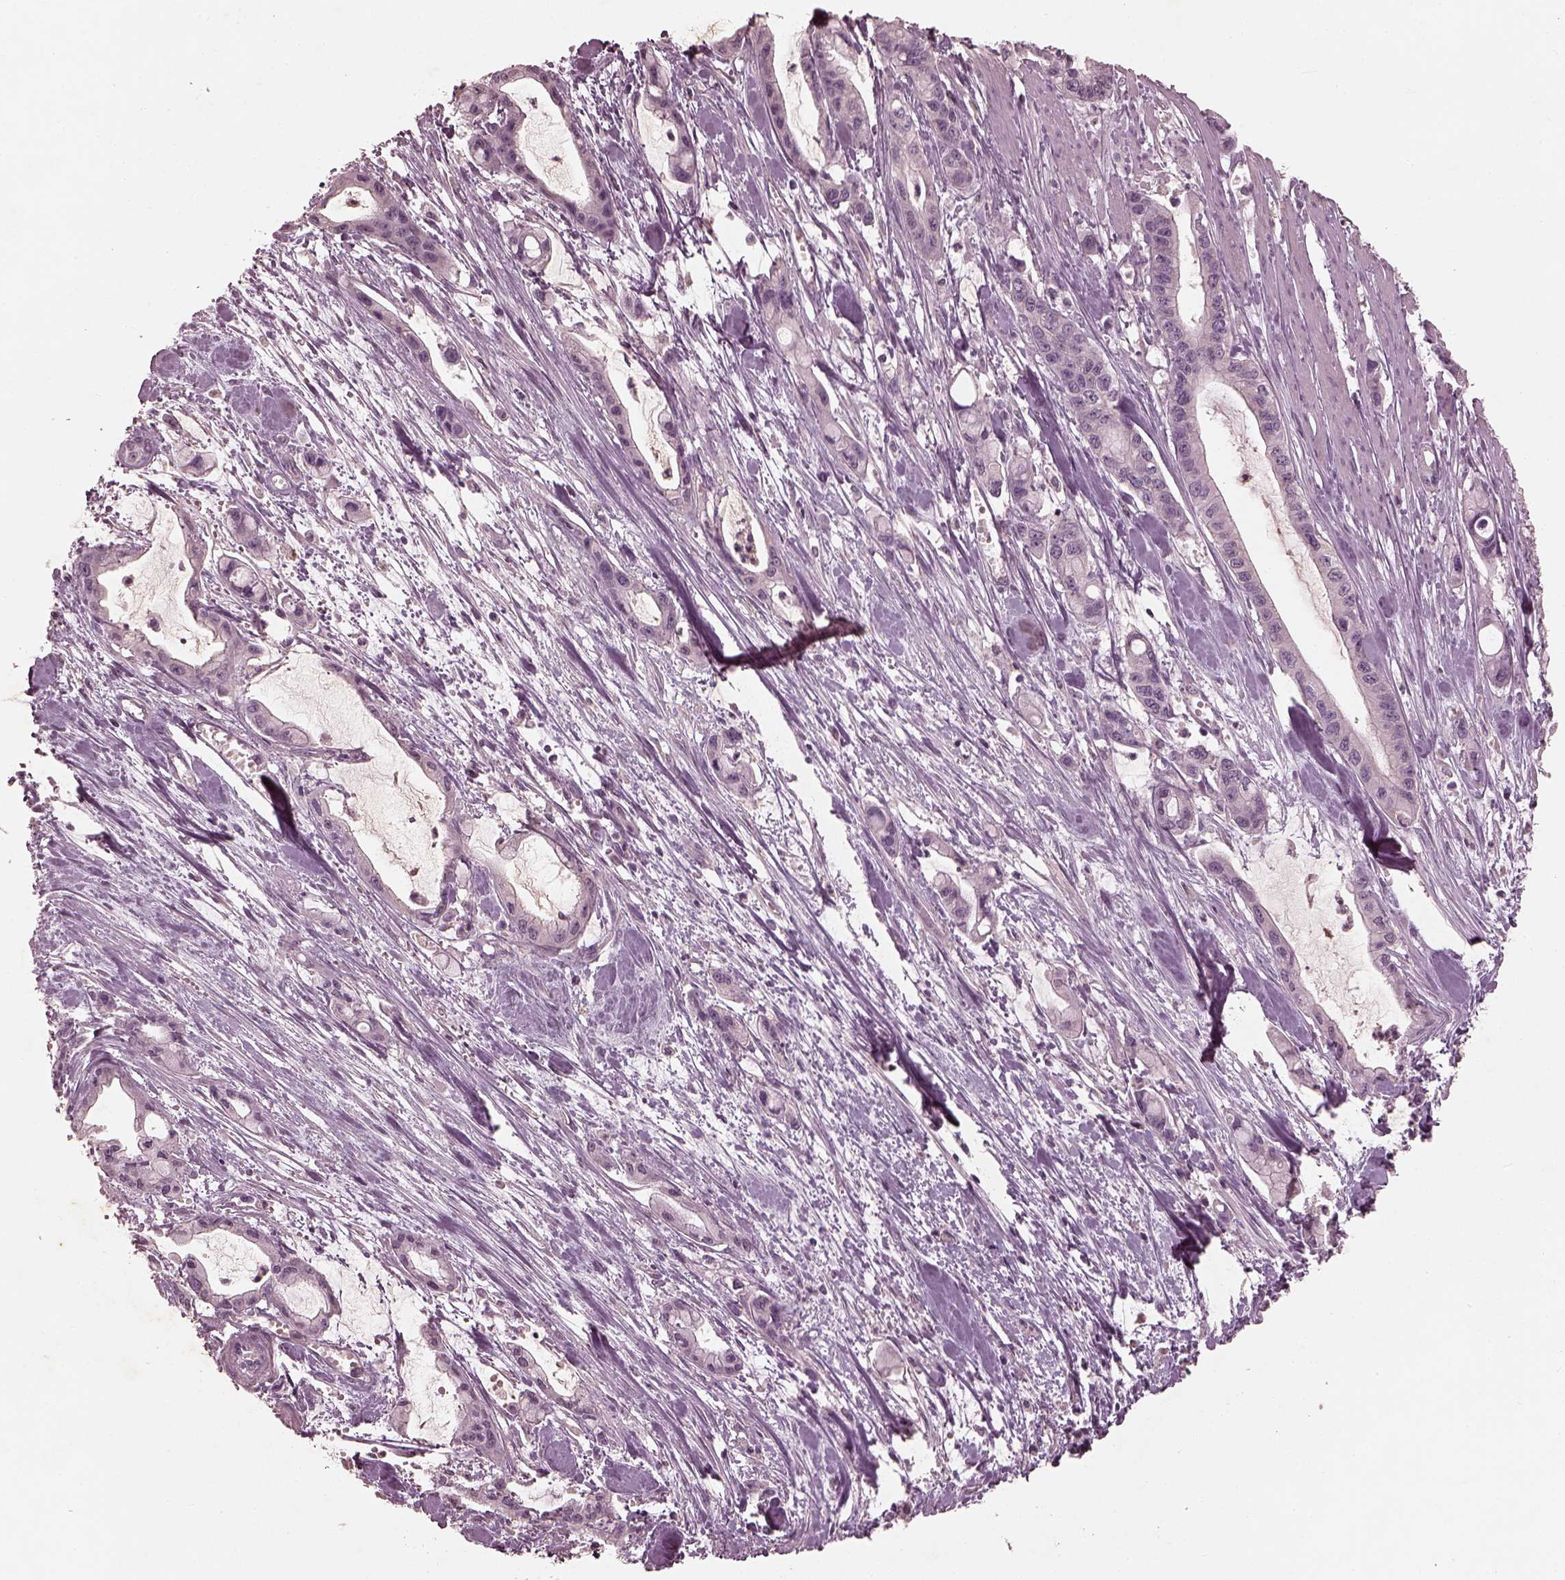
{"staining": {"intensity": "negative", "quantity": "none", "location": "none"}, "tissue": "pancreatic cancer", "cell_type": "Tumor cells", "image_type": "cancer", "snomed": [{"axis": "morphology", "description": "Adenocarcinoma, NOS"}, {"axis": "topography", "description": "Pancreas"}], "caption": "Immunohistochemistry histopathology image of neoplastic tissue: human pancreatic cancer stained with DAB exhibits no significant protein positivity in tumor cells.", "gene": "FRRS1L", "patient": {"sex": "male", "age": 48}}